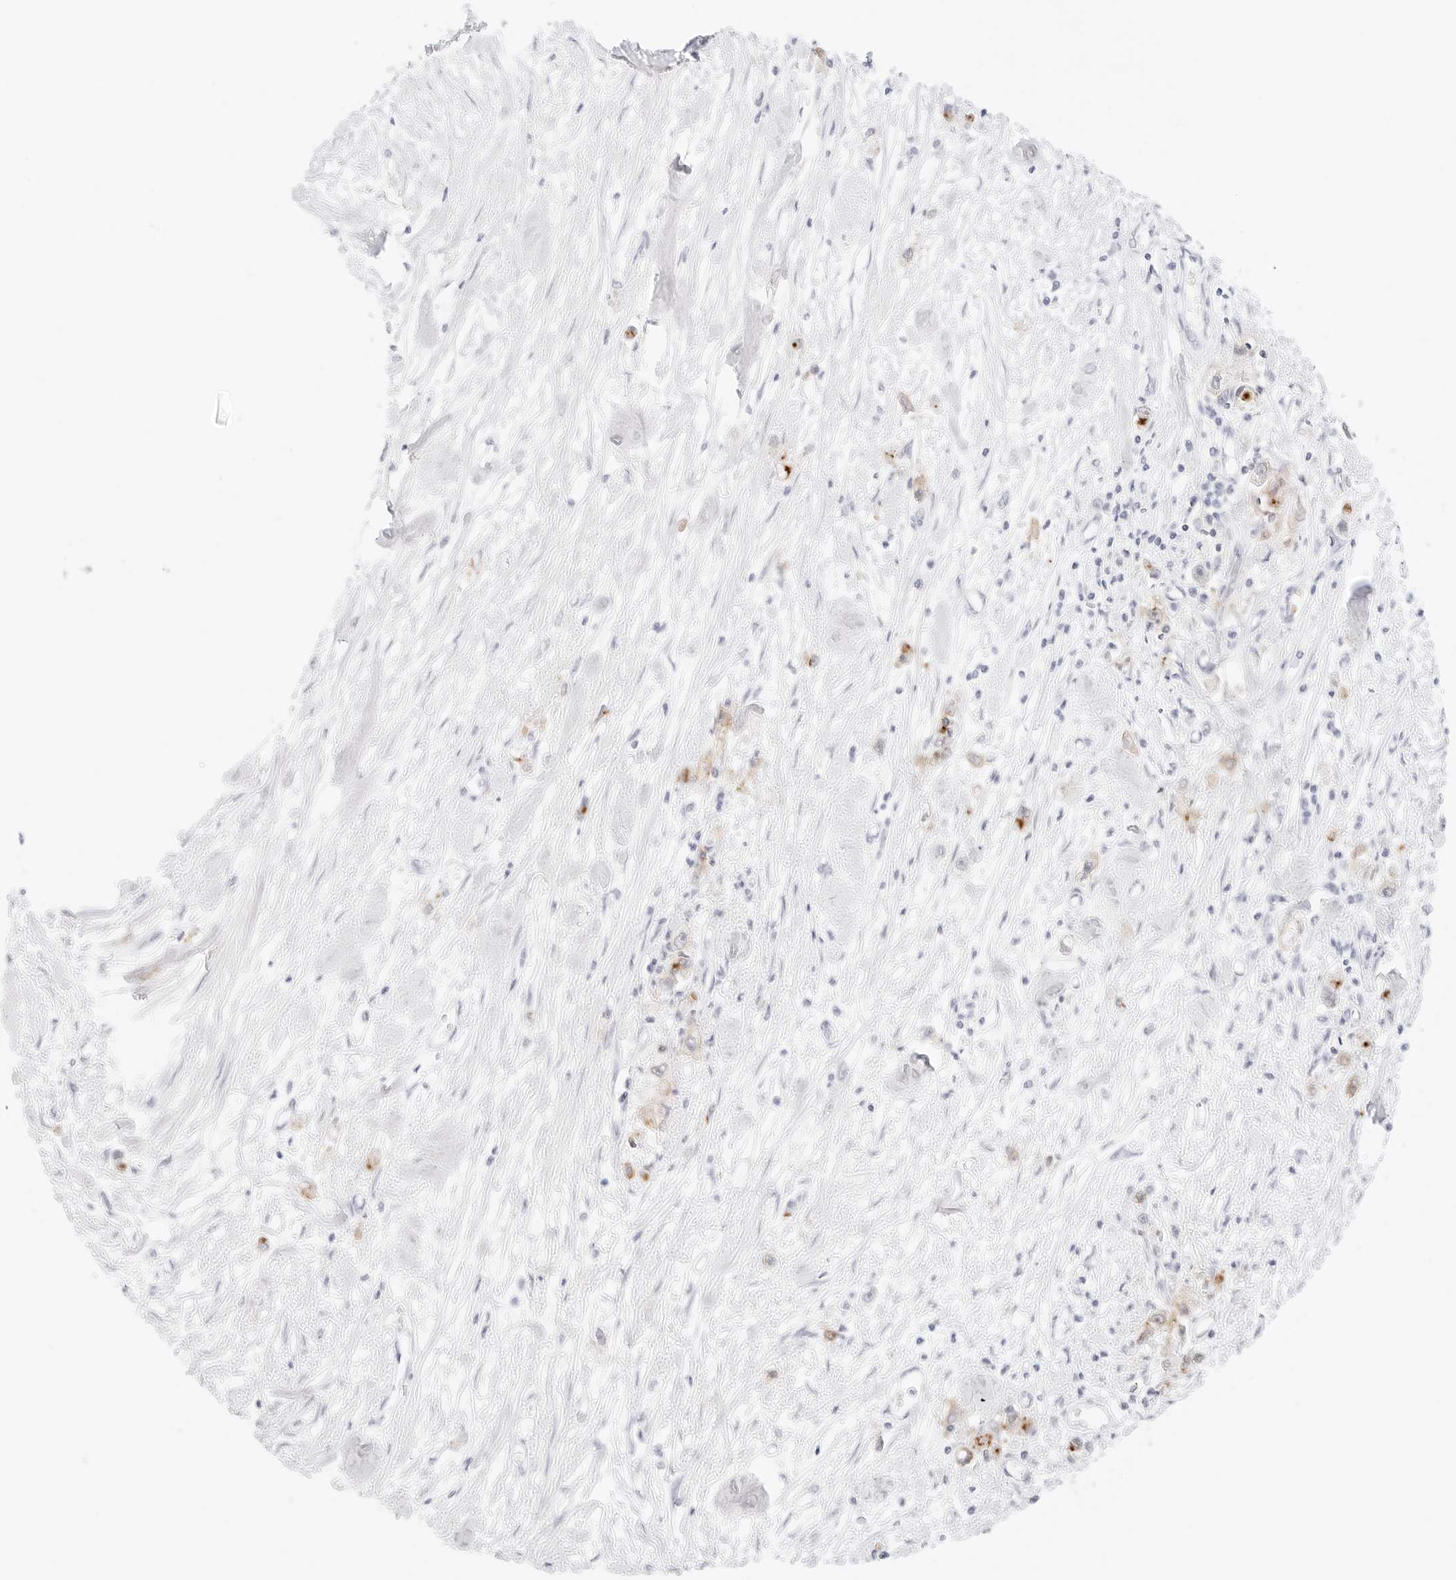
{"staining": {"intensity": "moderate", "quantity": "<25%", "location": "cytoplasmic/membranous"}, "tissue": "stomach cancer", "cell_type": "Tumor cells", "image_type": "cancer", "snomed": [{"axis": "morphology", "description": "Adenocarcinoma, NOS"}, {"axis": "topography", "description": "Stomach"}], "caption": "Immunohistochemistry (IHC) of adenocarcinoma (stomach) demonstrates low levels of moderate cytoplasmic/membranous positivity in approximately <25% of tumor cells.", "gene": "CDH1", "patient": {"sex": "female", "age": 59}}